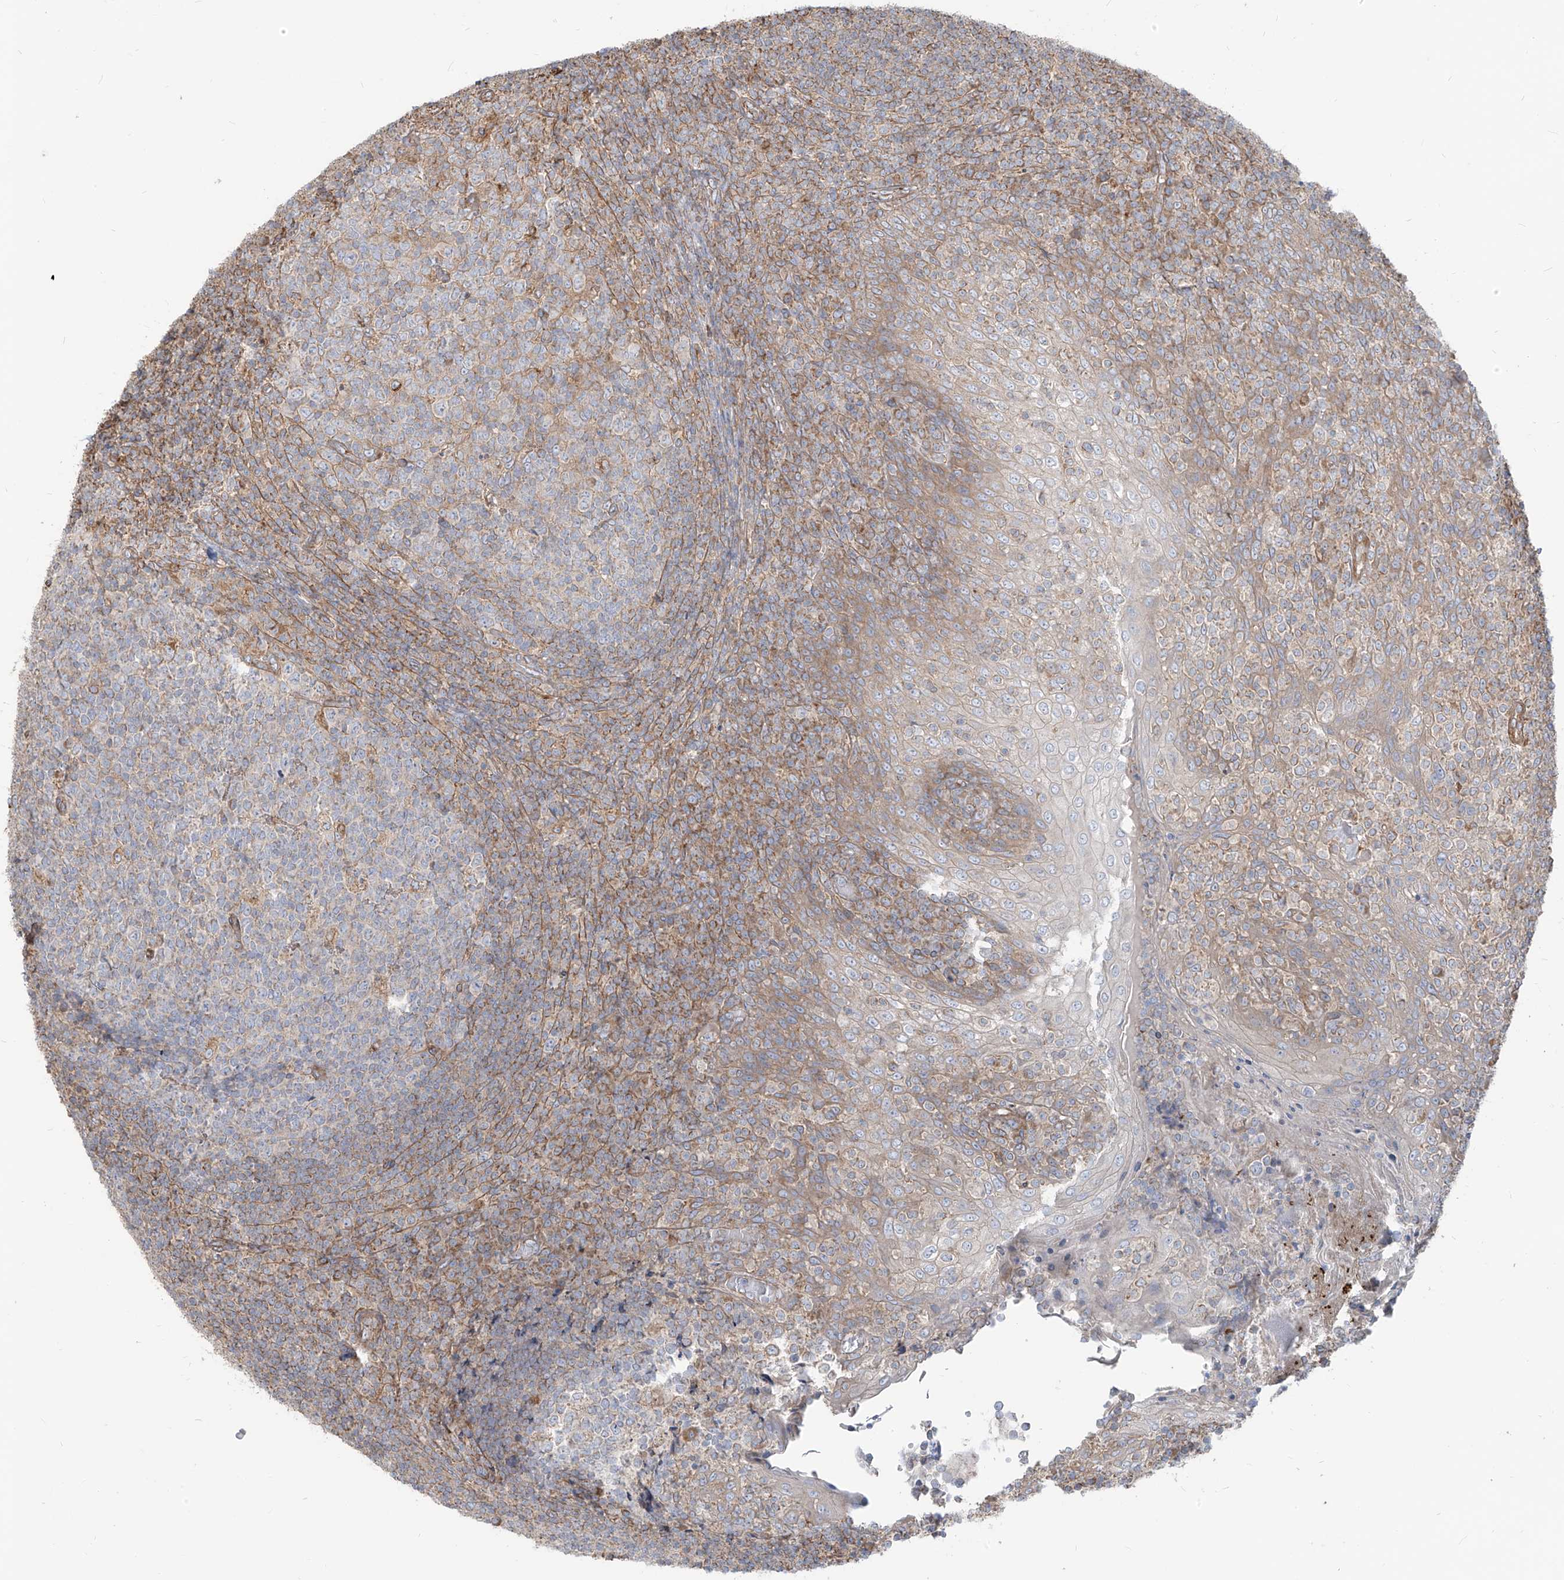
{"staining": {"intensity": "moderate", "quantity": "<25%", "location": "cytoplasmic/membranous"}, "tissue": "tonsil", "cell_type": "Germinal center cells", "image_type": "normal", "snomed": [{"axis": "morphology", "description": "Normal tissue, NOS"}, {"axis": "topography", "description": "Tonsil"}], "caption": "Immunohistochemical staining of benign human tonsil displays moderate cytoplasmic/membranous protein positivity in about <25% of germinal center cells.", "gene": "PLCL1", "patient": {"sex": "female", "age": 19}}